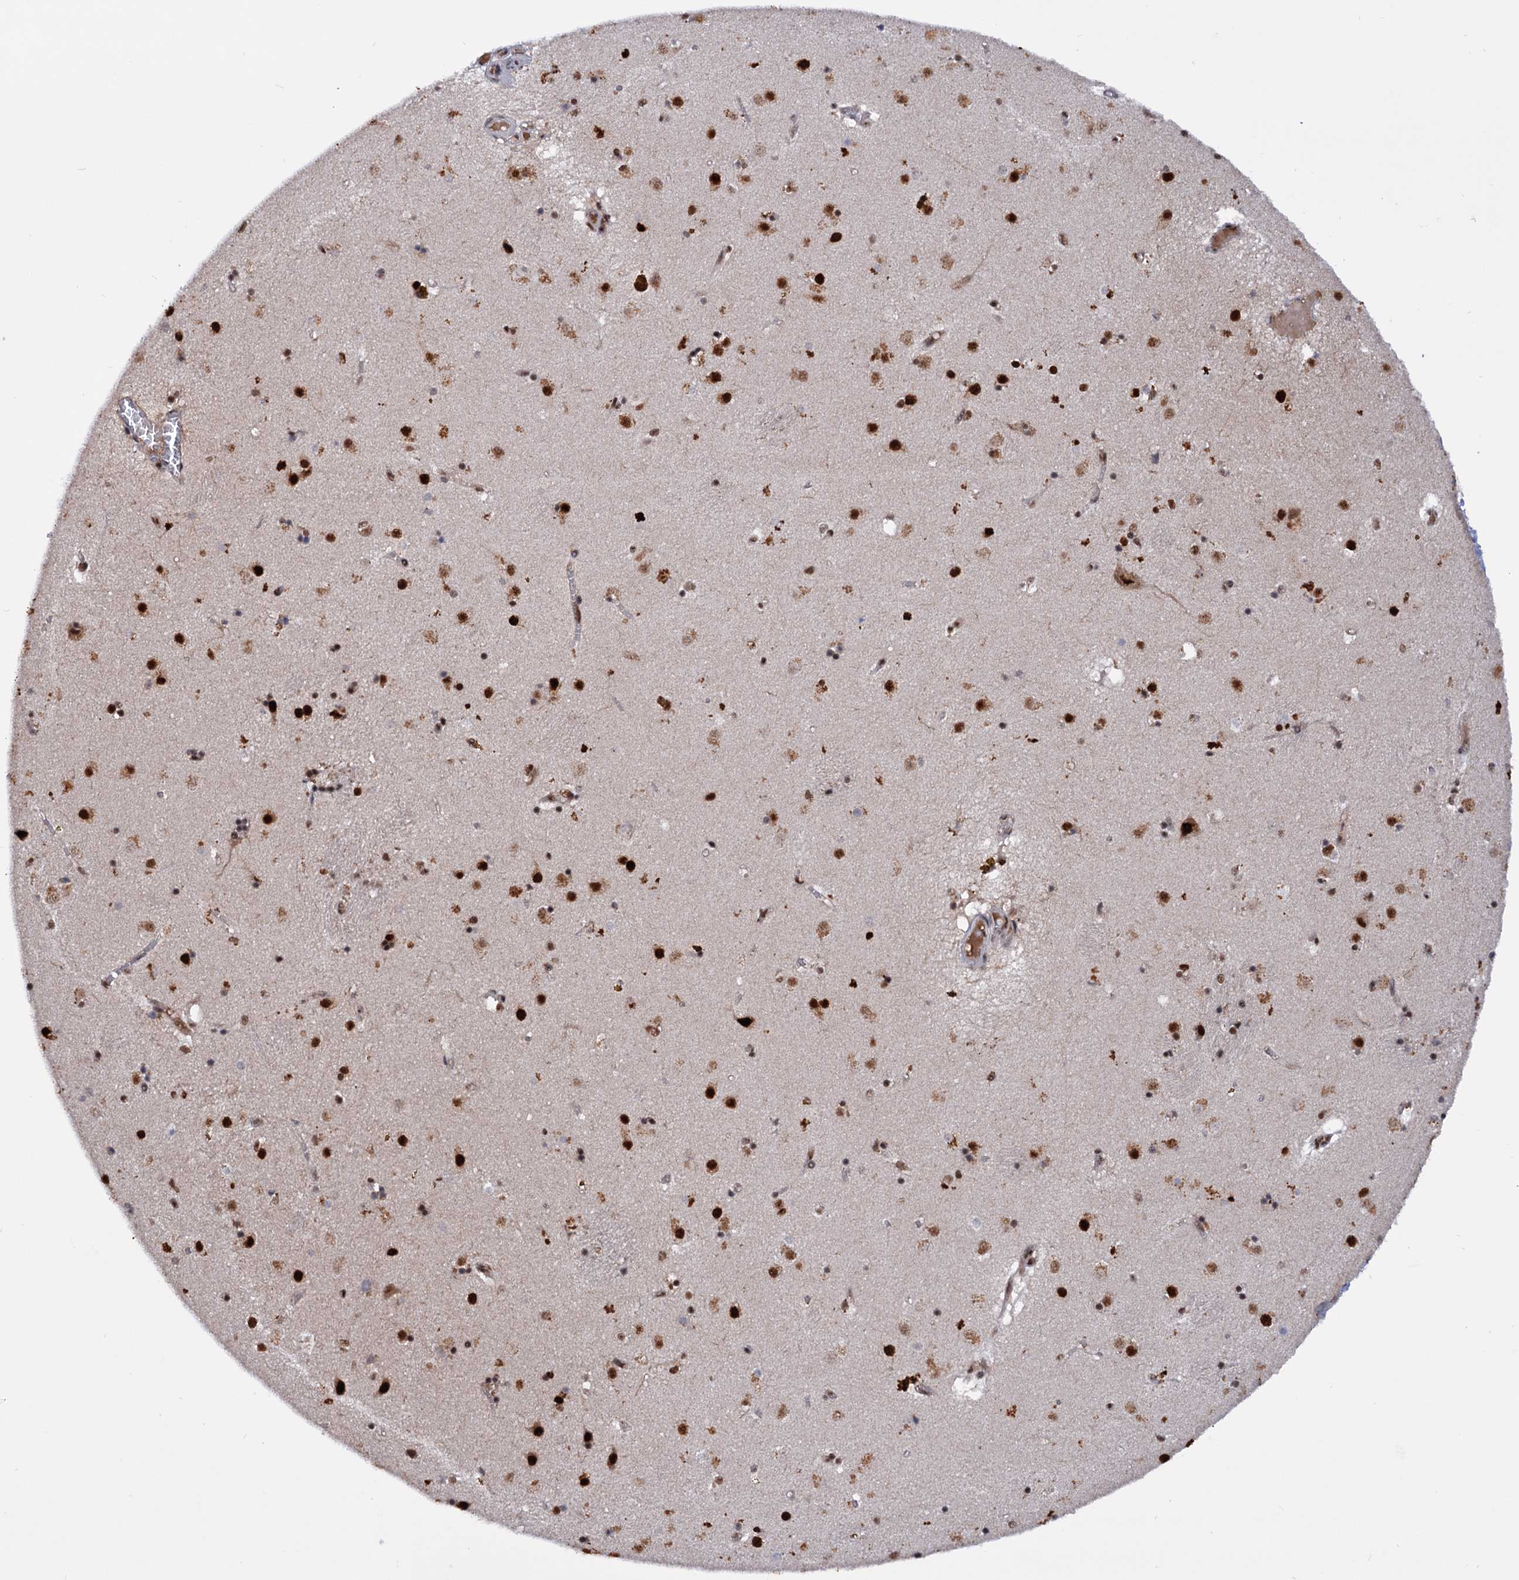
{"staining": {"intensity": "strong", "quantity": "<25%", "location": "cytoplasmic/membranous,nuclear"}, "tissue": "caudate", "cell_type": "Glial cells", "image_type": "normal", "snomed": [{"axis": "morphology", "description": "Normal tissue, NOS"}, {"axis": "topography", "description": "Lateral ventricle wall"}], "caption": "A micrograph of human caudate stained for a protein shows strong cytoplasmic/membranous,nuclear brown staining in glial cells.", "gene": "TBC1D12", "patient": {"sex": "male", "age": 70}}